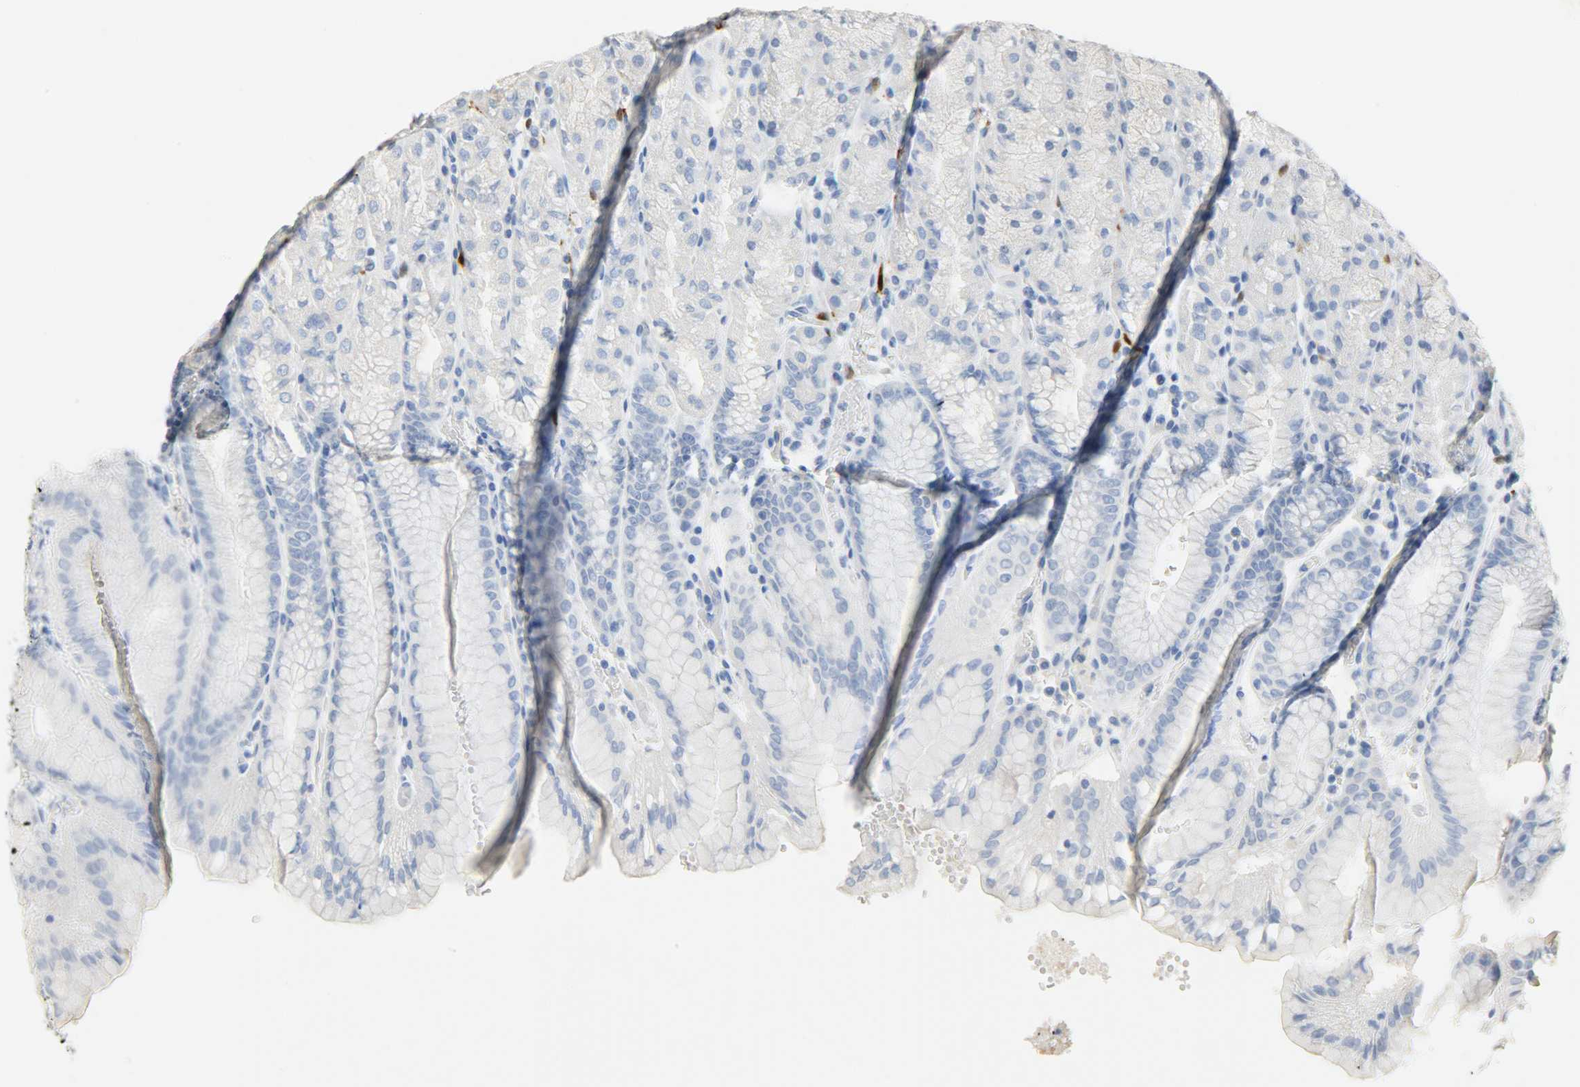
{"staining": {"intensity": "negative", "quantity": "none", "location": "none"}, "tissue": "stomach", "cell_type": "Glandular cells", "image_type": "normal", "snomed": [{"axis": "morphology", "description": "Normal tissue, NOS"}, {"axis": "topography", "description": "Stomach, upper"}, {"axis": "topography", "description": "Stomach"}], "caption": "There is no significant positivity in glandular cells of stomach. (DAB (3,3'-diaminobenzidine) IHC visualized using brightfield microscopy, high magnification).", "gene": "CA3", "patient": {"sex": "male", "age": 76}}